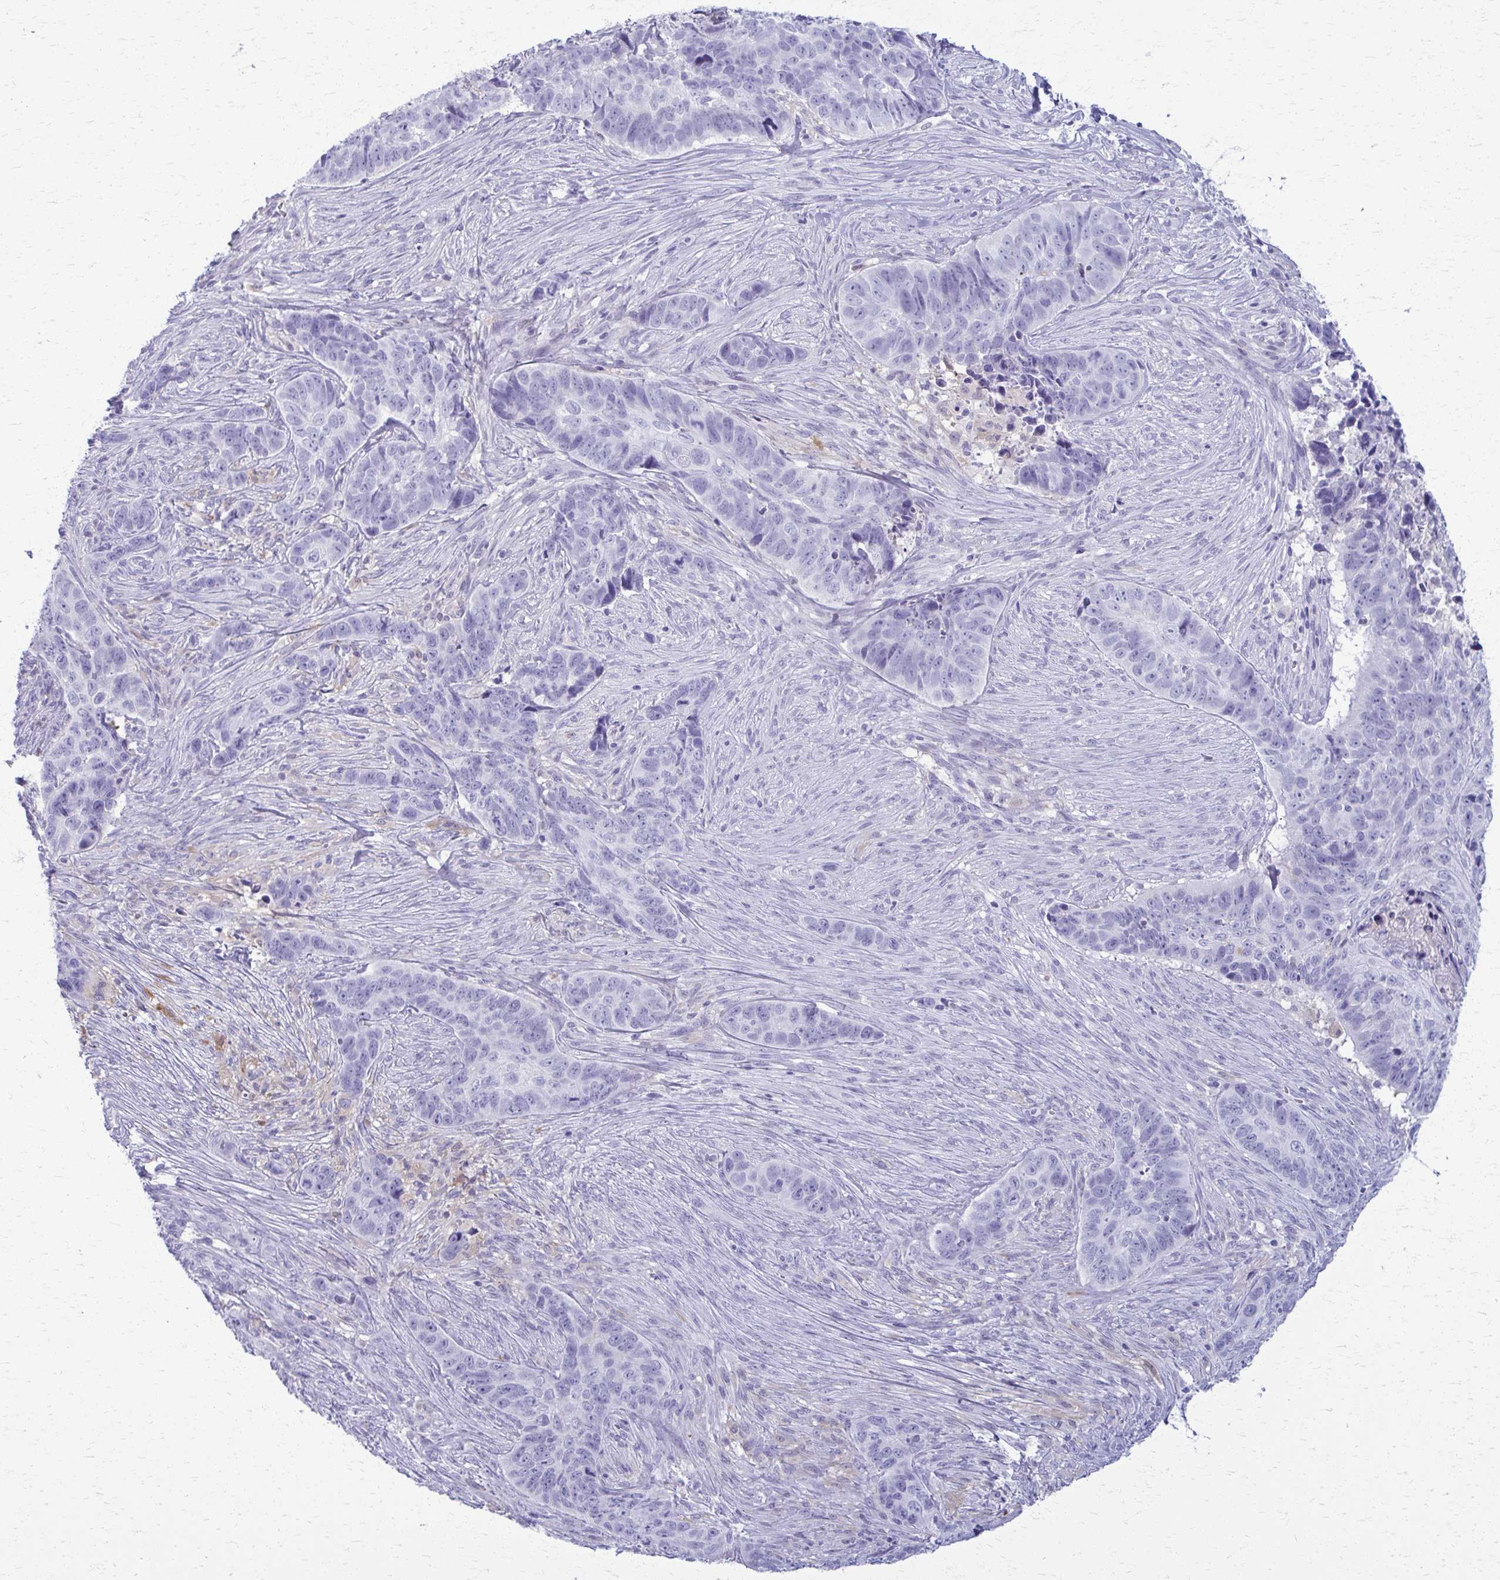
{"staining": {"intensity": "negative", "quantity": "none", "location": "none"}, "tissue": "skin cancer", "cell_type": "Tumor cells", "image_type": "cancer", "snomed": [{"axis": "morphology", "description": "Basal cell carcinoma"}, {"axis": "topography", "description": "Skin"}], "caption": "Protein analysis of skin cancer reveals no significant positivity in tumor cells. (Immunohistochemistry (ihc), brightfield microscopy, high magnification).", "gene": "ACSM2B", "patient": {"sex": "female", "age": 82}}